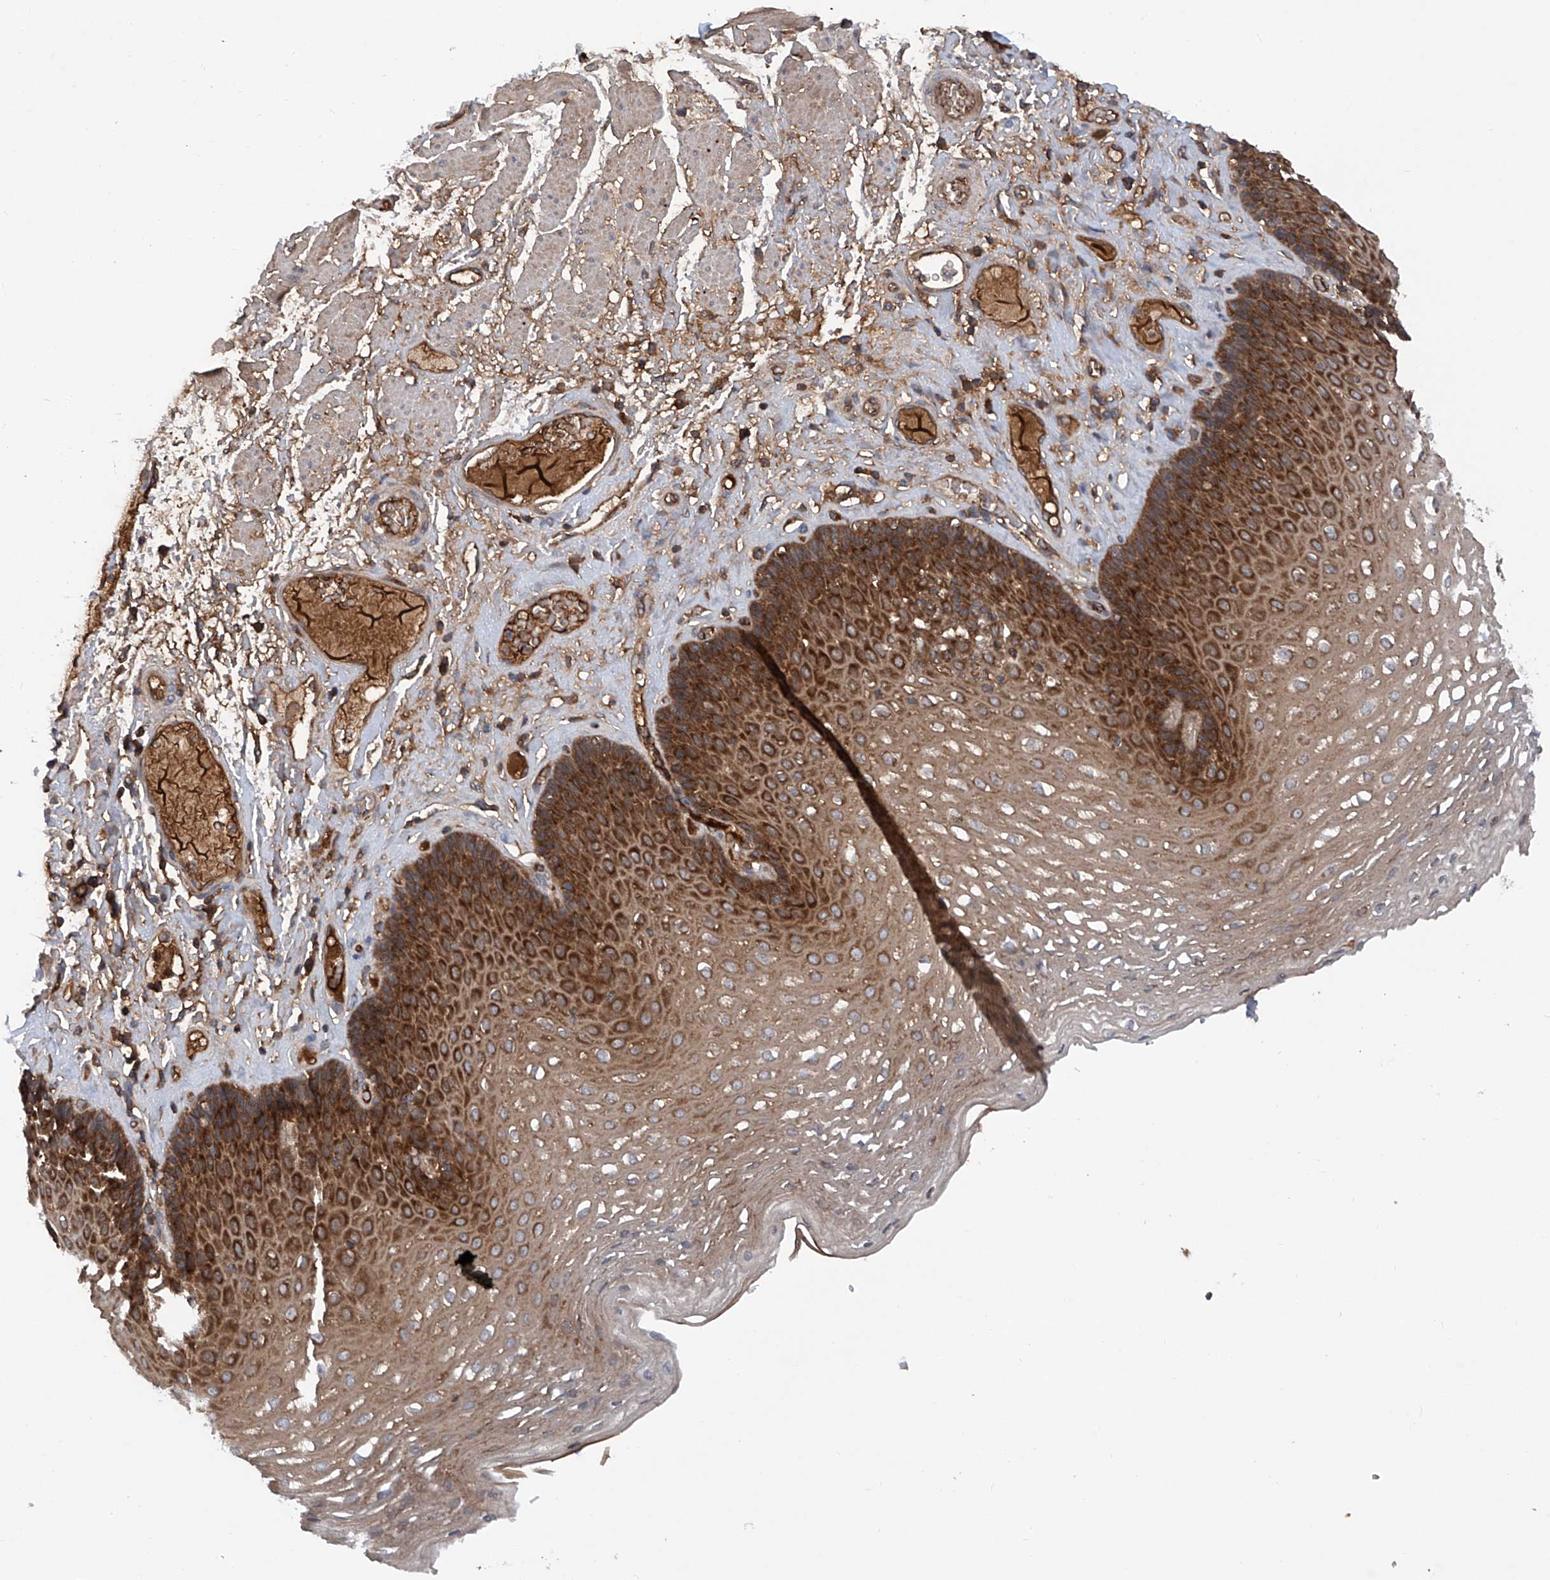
{"staining": {"intensity": "strong", "quantity": ">75%", "location": "cytoplasmic/membranous"}, "tissue": "esophagus", "cell_type": "Squamous epithelial cells", "image_type": "normal", "snomed": [{"axis": "morphology", "description": "Normal tissue, NOS"}, {"axis": "topography", "description": "Esophagus"}], "caption": "An image of human esophagus stained for a protein demonstrates strong cytoplasmic/membranous brown staining in squamous epithelial cells. The staining is performed using DAB brown chromogen to label protein expression. The nuclei are counter-stained blue using hematoxylin.", "gene": "ASCC3", "patient": {"sex": "female", "age": 66}}